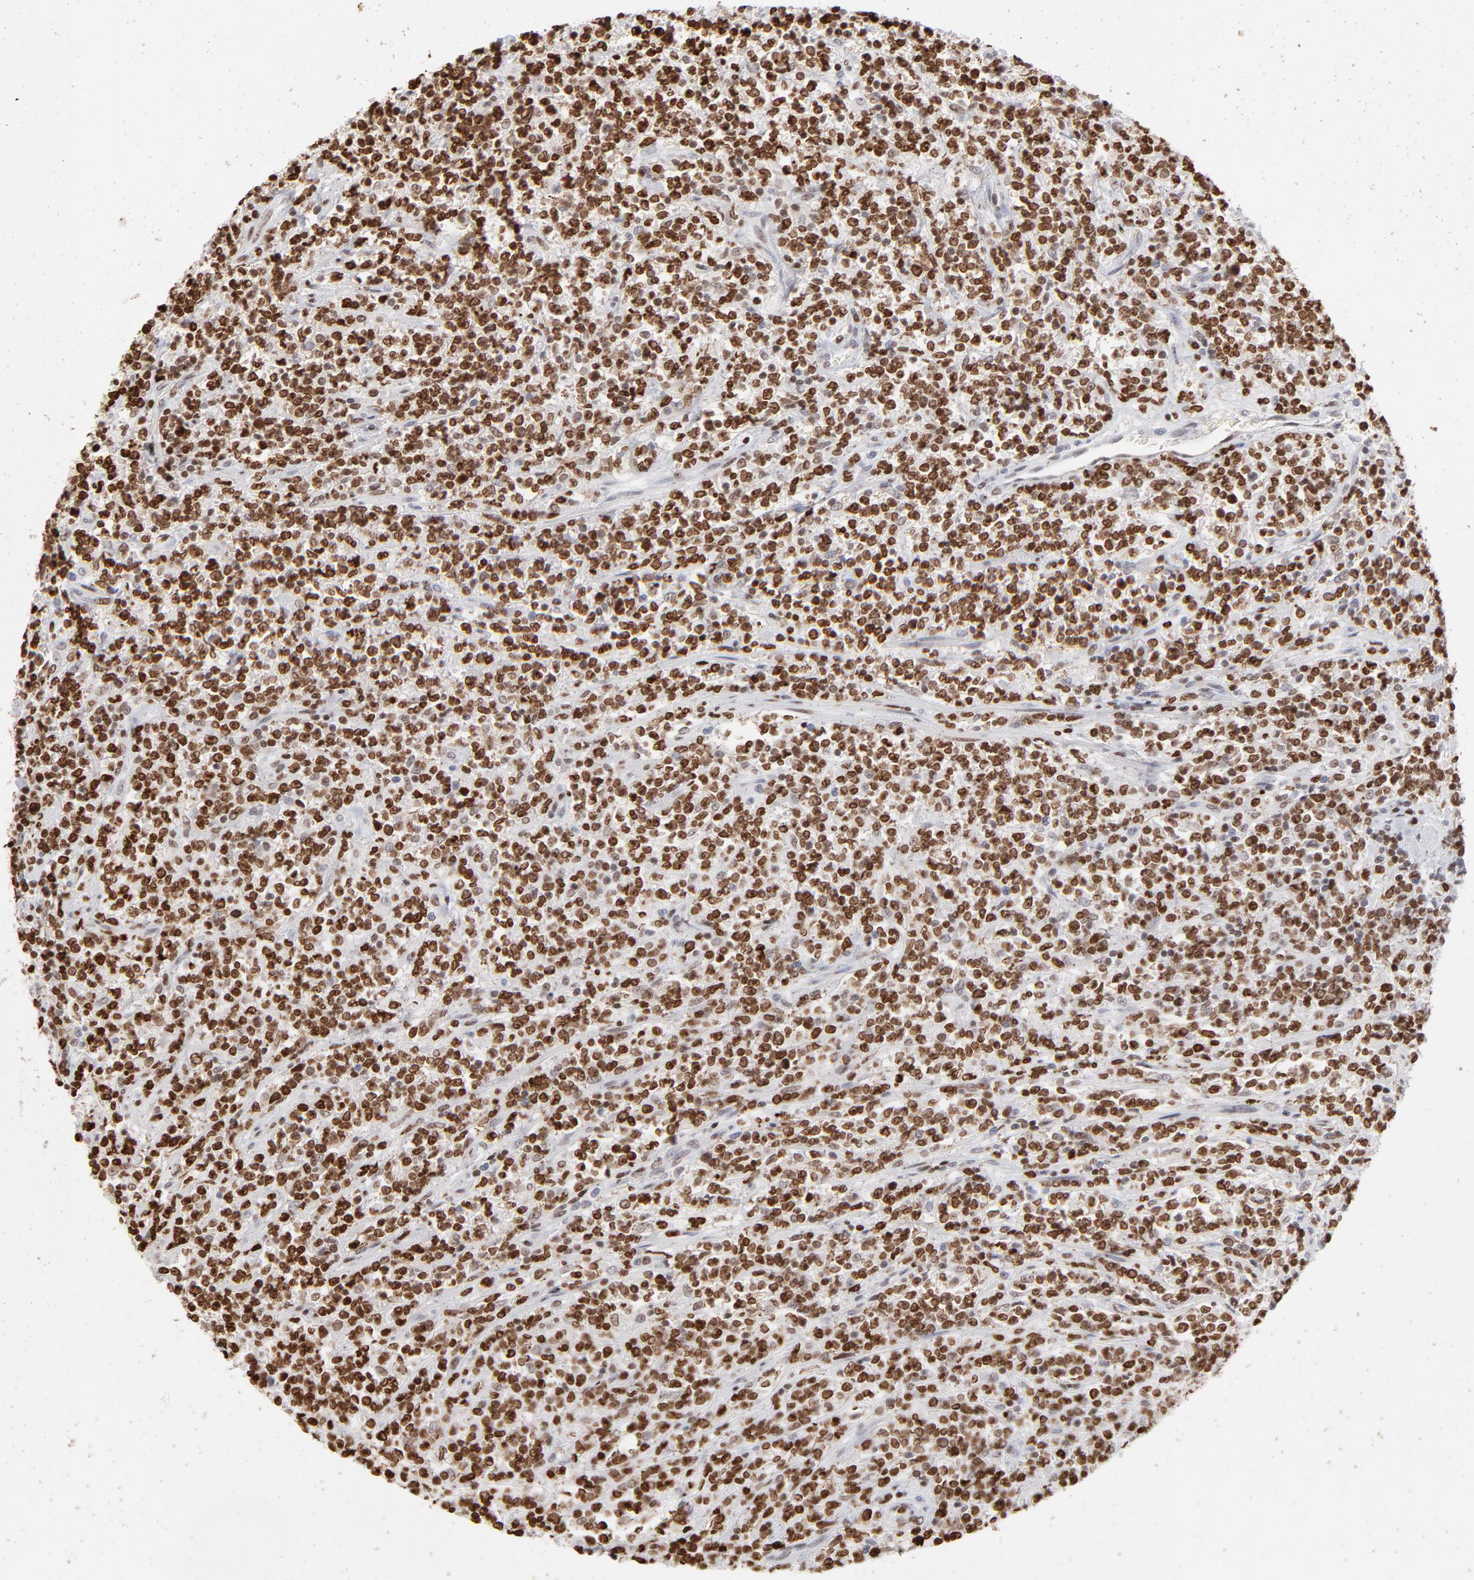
{"staining": {"intensity": "strong", "quantity": ">75%", "location": "nuclear"}, "tissue": "lymphoma", "cell_type": "Tumor cells", "image_type": "cancer", "snomed": [{"axis": "morphology", "description": "Malignant lymphoma, non-Hodgkin's type, High grade"}, {"axis": "topography", "description": "Soft tissue"}], "caption": "Protein expression by IHC reveals strong nuclear positivity in about >75% of tumor cells in high-grade malignant lymphoma, non-Hodgkin's type.", "gene": "PARP1", "patient": {"sex": "male", "age": 18}}